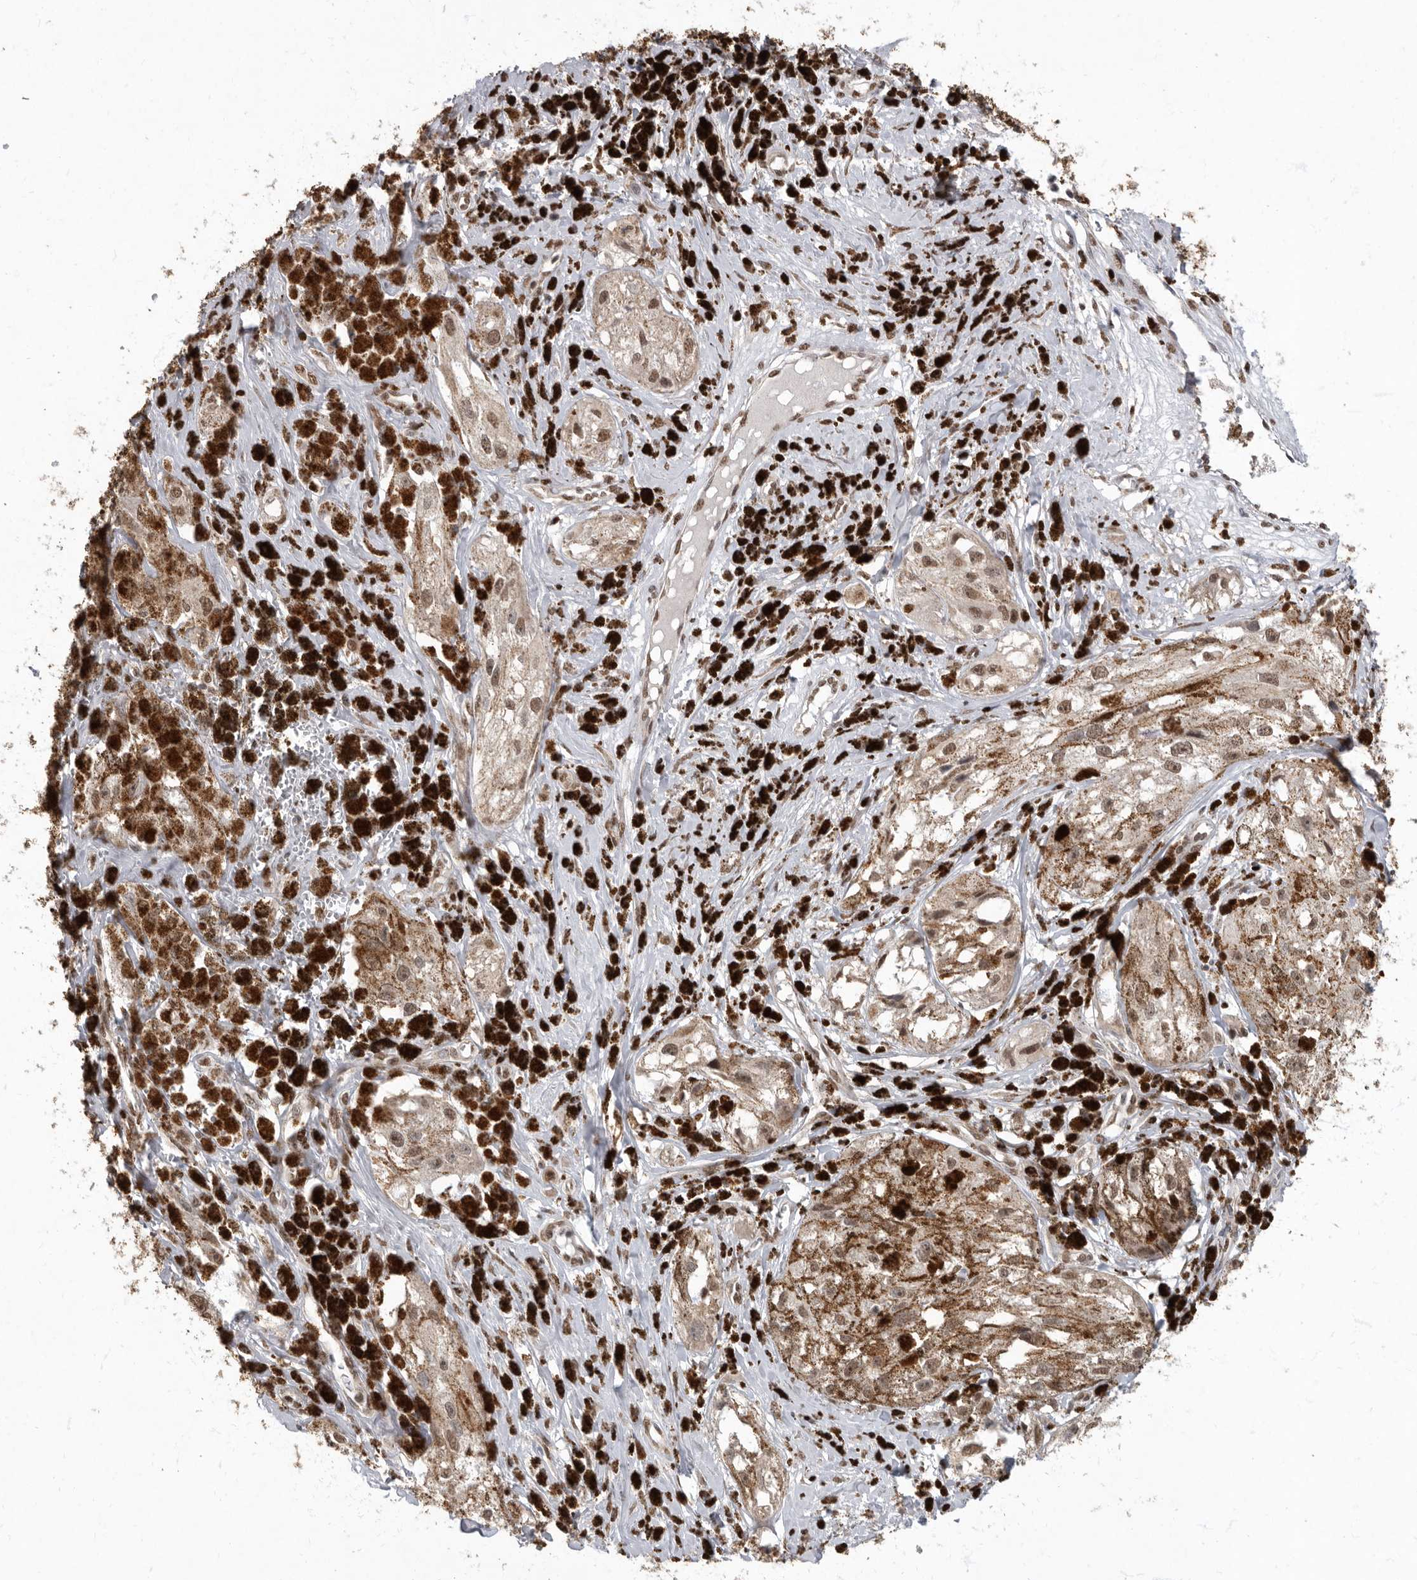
{"staining": {"intensity": "moderate", "quantity": ">75%", "location": "cytoplasmic/membranous,nuclear"}, "tissue": "melanoma", "cell_type": "Tumor cells", "image_type": "cancer", "snomed": [{"axis": "morphology", "description": "Malignant melanoma, NOS"}, {"axis": "topography", "description": "Skin"}], "caption": "This is a photomicrograph of IHC staining of melanoma, which shows moderate positivity in the cytoplasmic/membranous and nuclear of tumor cells.", "gene": "NBL1", "patient": {"sex": "male", "age": 88}}